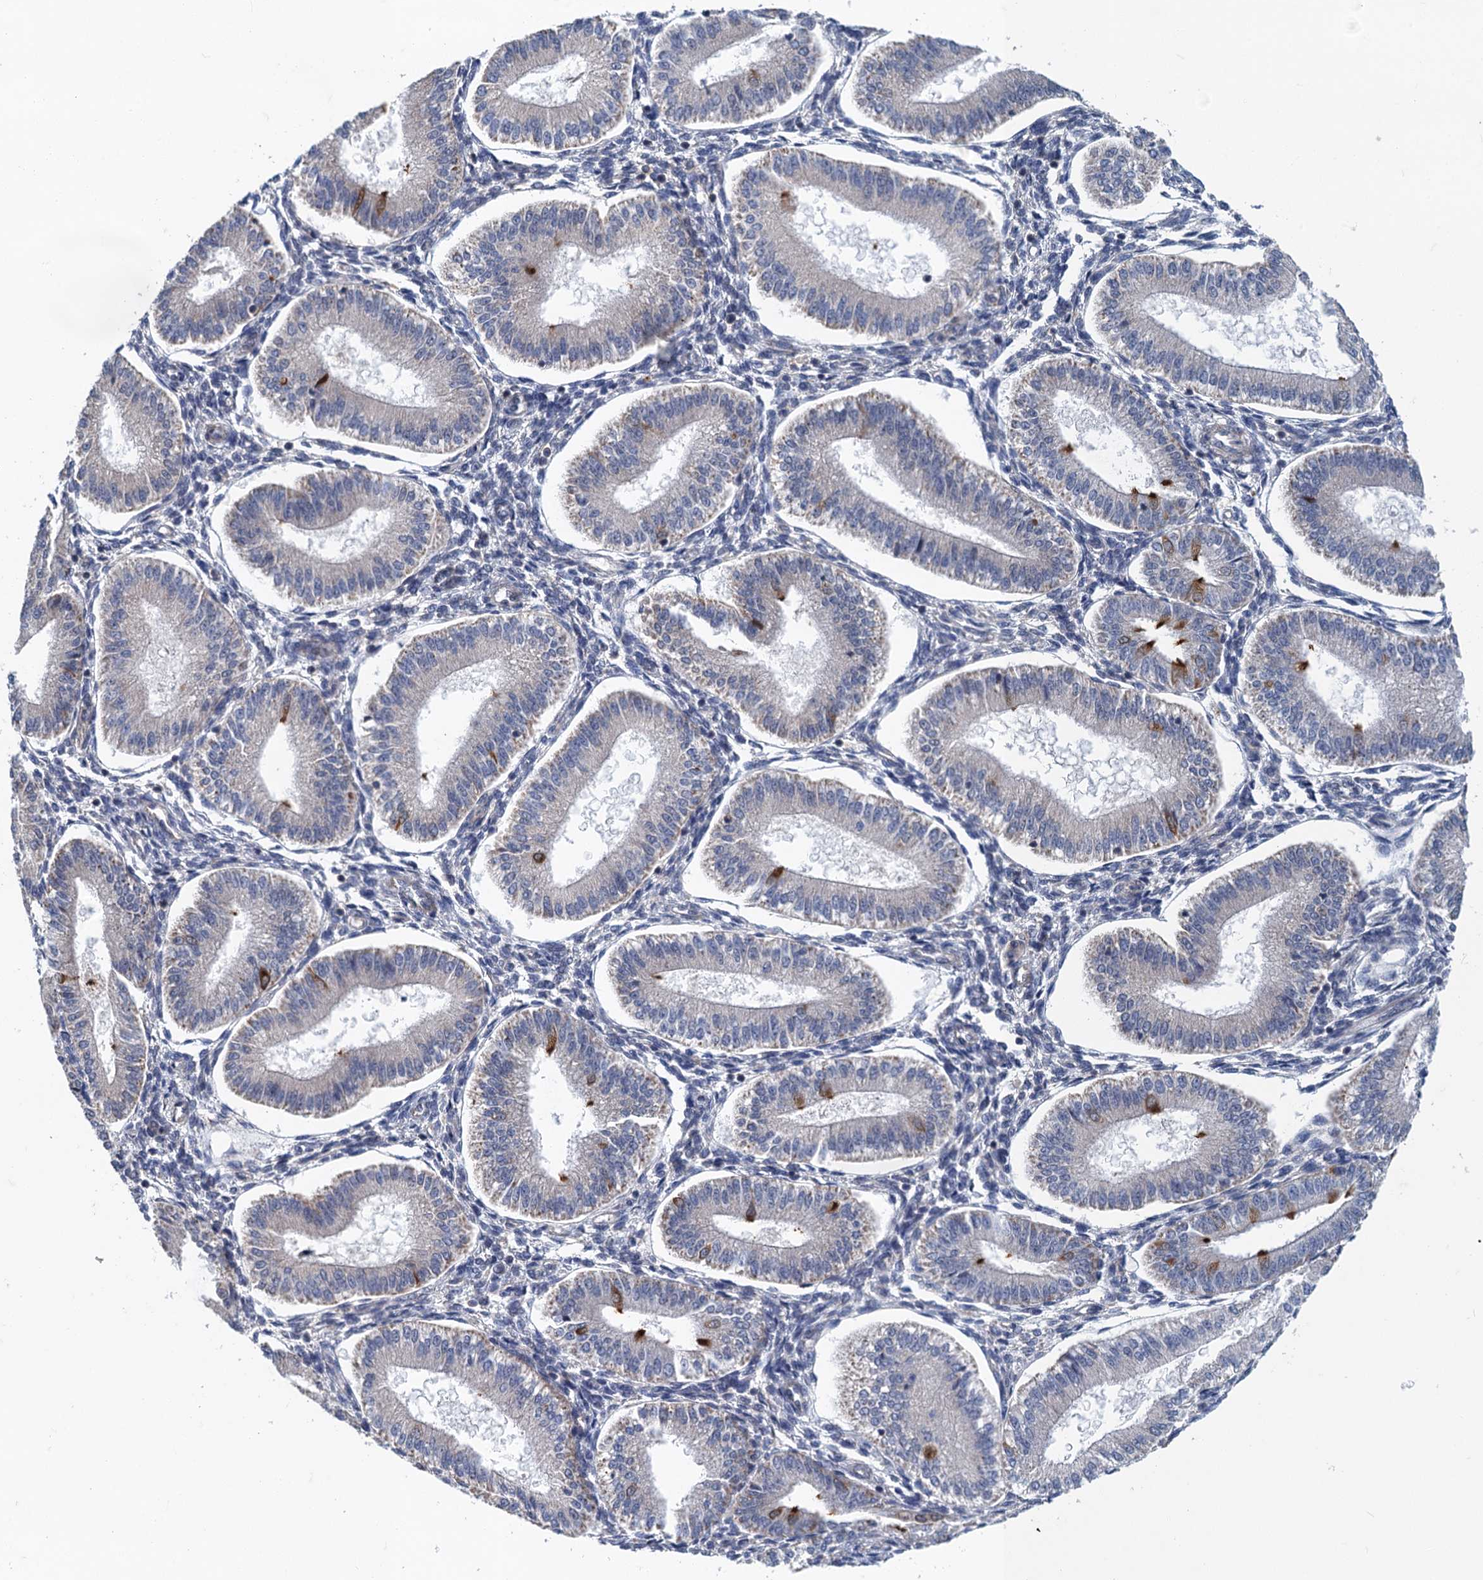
{"staining": {"intensity": "negative", "quantity": "none", "location": "none"}, "tissue": "endometrium", "cell_type": "Cells in endometrial stroma", "image_type": "normal", "snomed": [{"axis": "morphology", "description": "Normal tissue, NOS"}, {"axis": "topography", "description": "Endometrium"}], "caption": "High power microscopy image of an immunohistochemistry (IHC) image of unremarkable endometrium, revealing no significant positivity in cells in endometrial stroma.", "gene": "MDM1", "patient": {"sex": "female", "age": 39}}